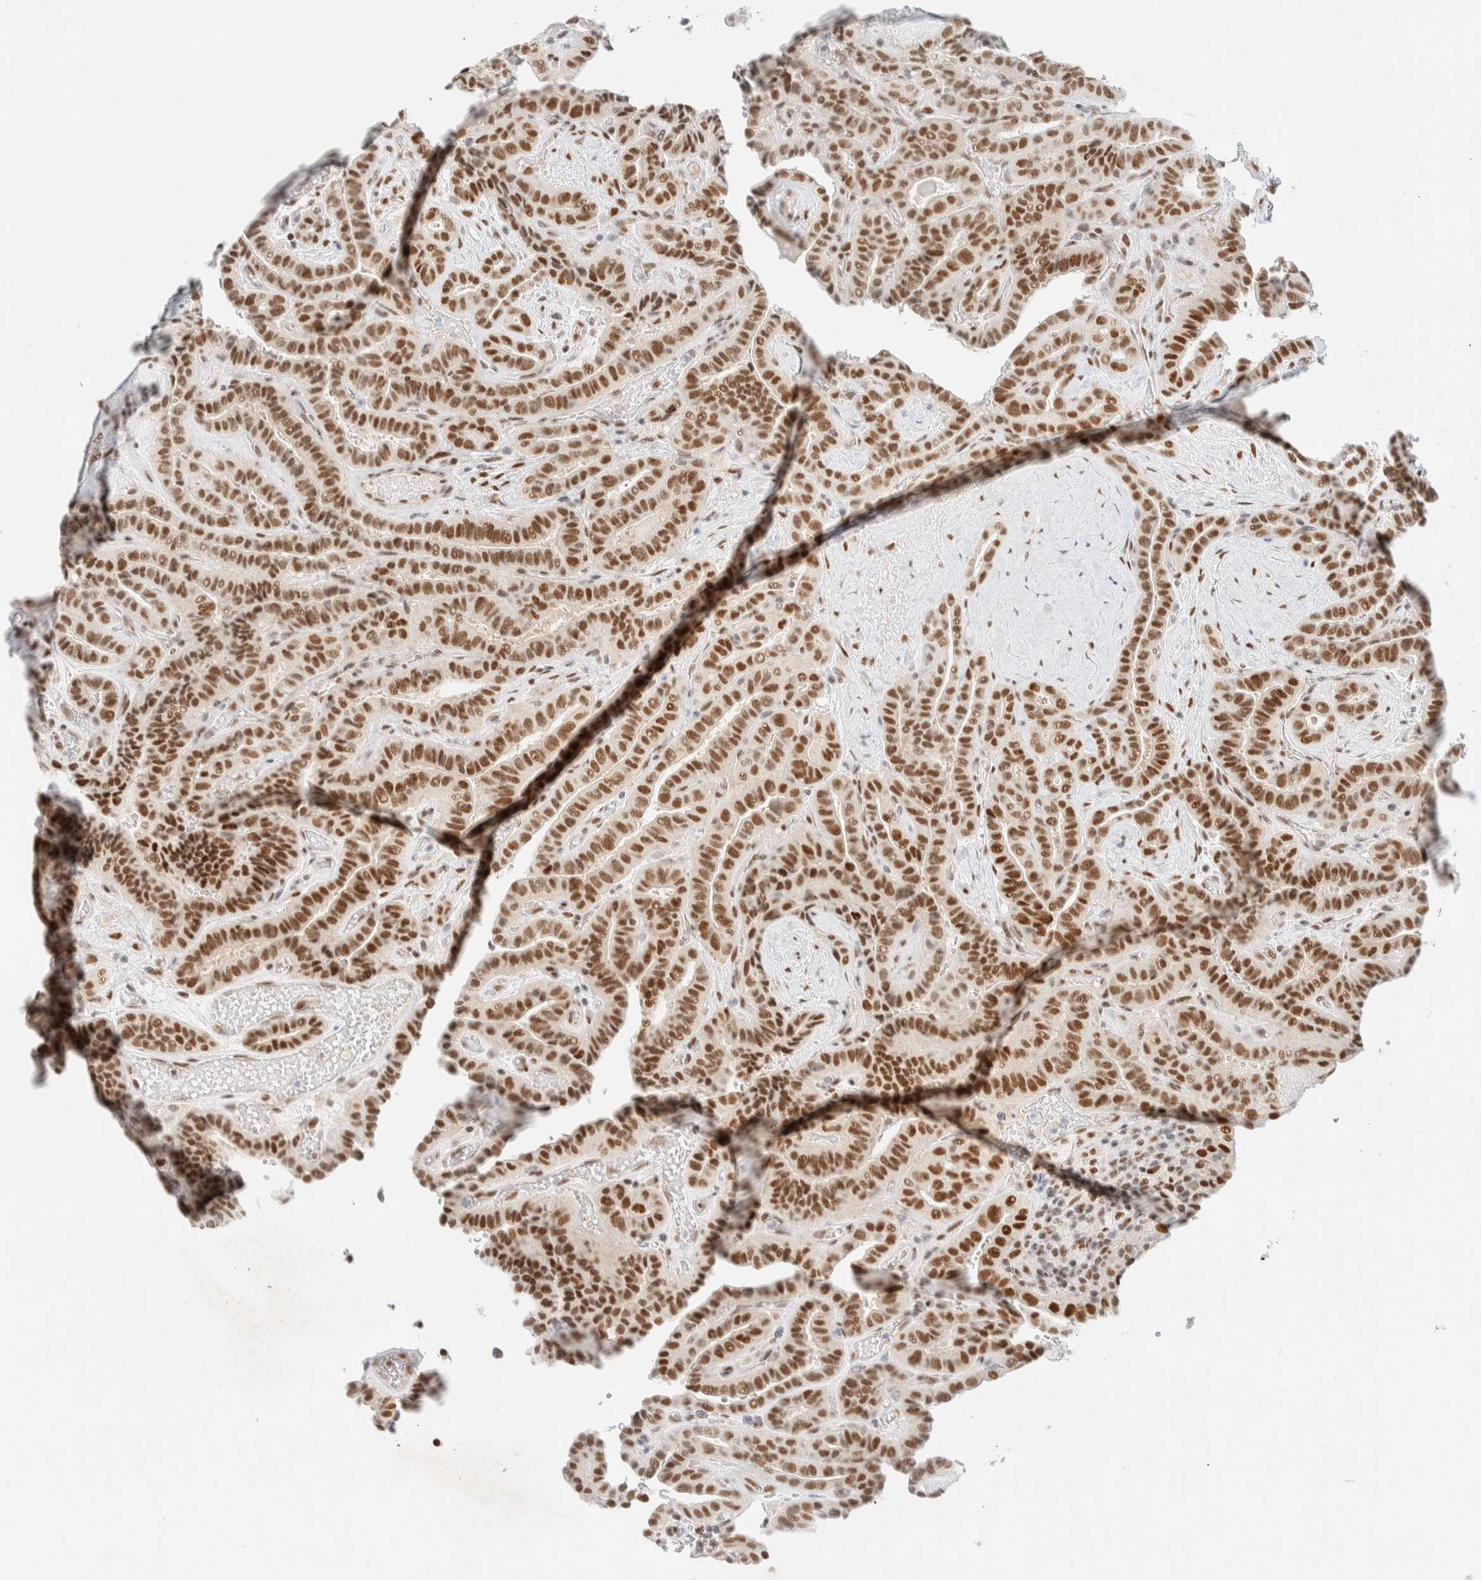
{"staining": {"intensity": "moderate", "quantity": ">75%", "location": "nuclear"}, "tissue": "thyroid cancer", "cell_type": "Tumor cells", "image_type": "cancer", "snomed": [{"axis": "morphology", "description": "Papillary adenocarcinoma, NOS"}, {"axis": "topography", "description": "Thyroid gland"}], "caption": "Immunohistochemistry photomicrograph of neoplastic tissue: thyroid cancer (papillary adenocarcinoma) stained using immunohistochemistry displays medium levels of moderate protein expression localized specifically in the nuclear of tumor cells, appearing as a nuclear brown color.", "gene": "PYGO2", "patient": {"sex": "male", "age": 77}}